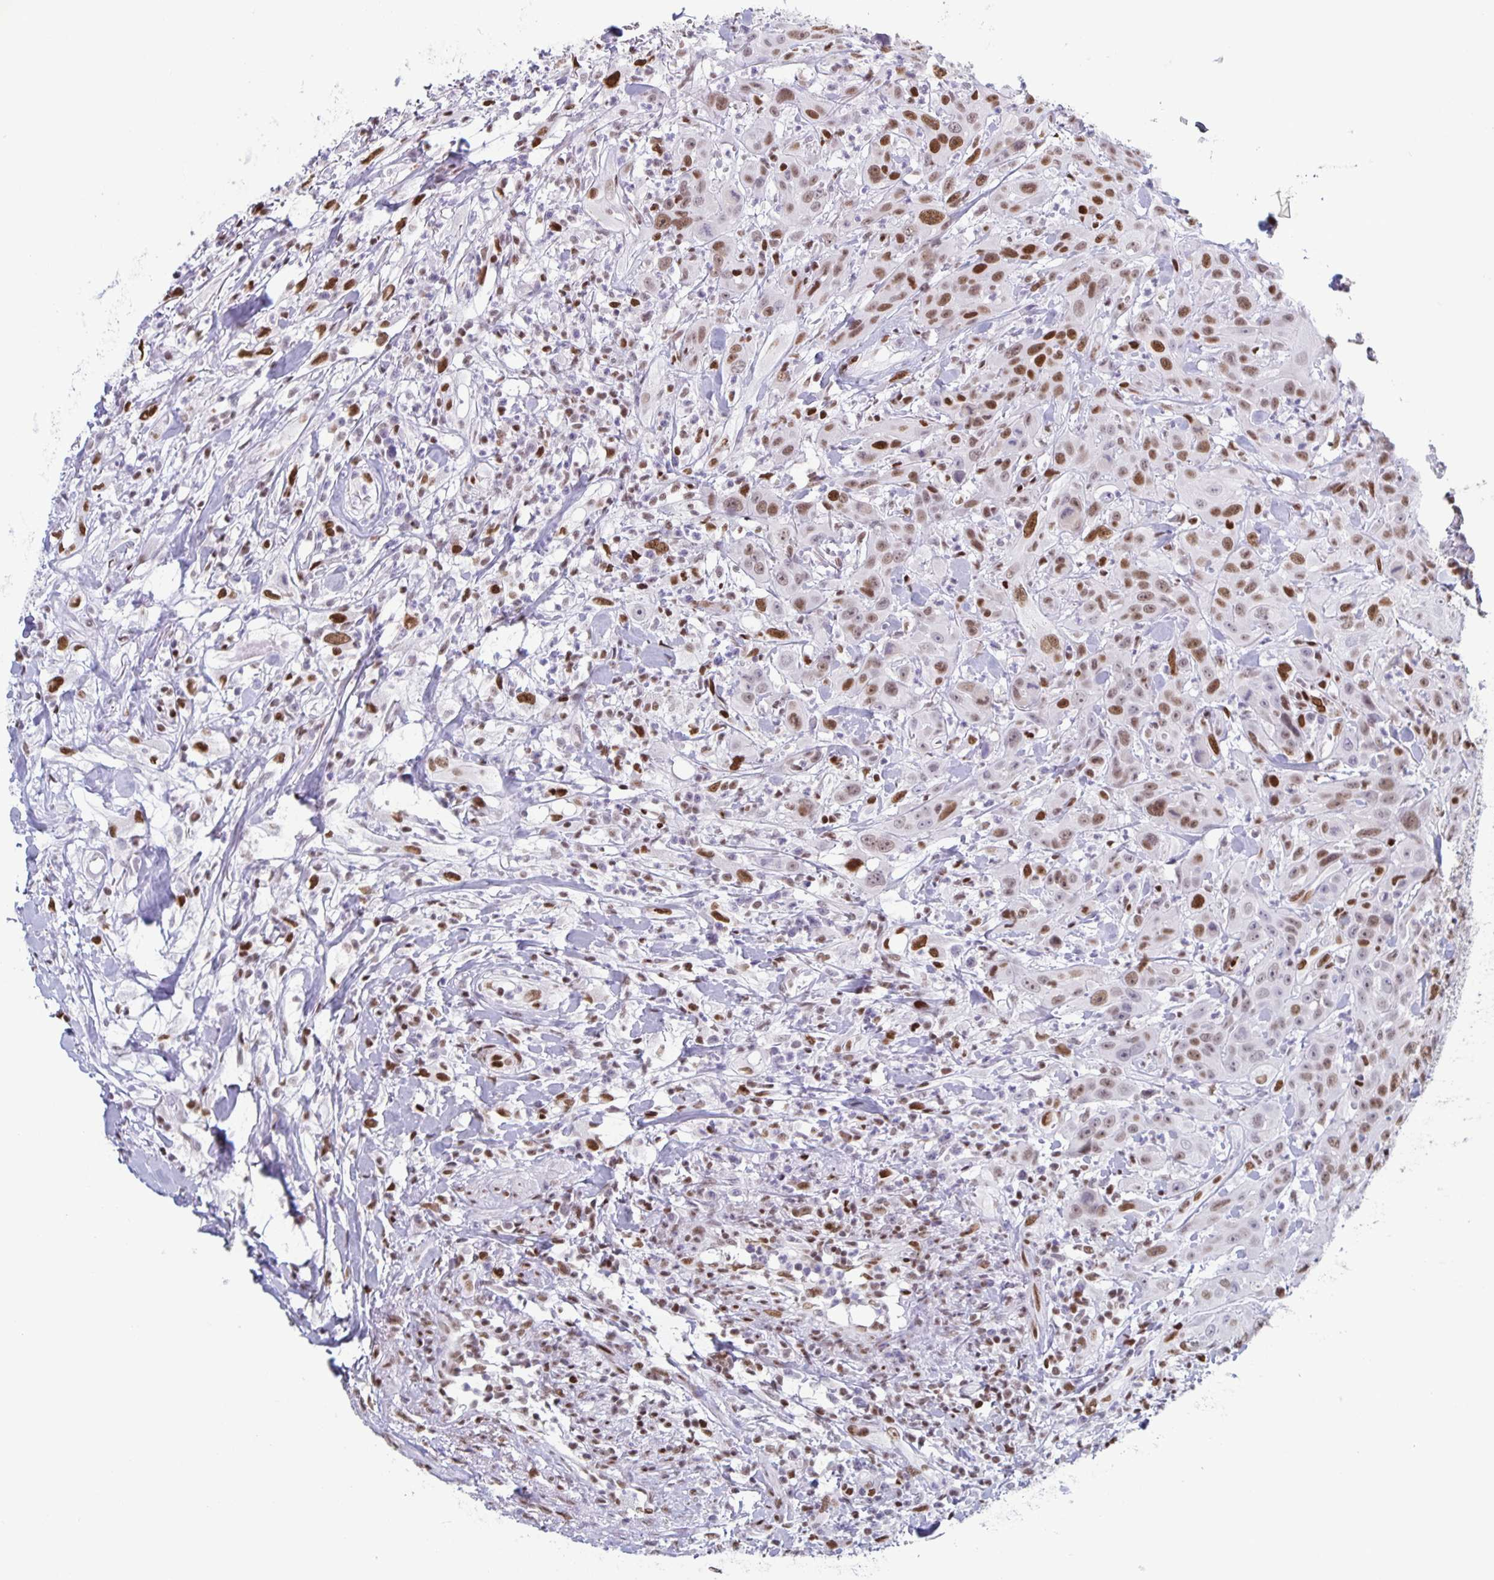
{"staining": {"intensity": "moderate", "quantity": ">75%", "location": "nuclear"}, "tissue": "head and neck cancer", "cell_type": "Tumor cells", "image_type": "cancer", "snomed": [{"axis": "morphology", "description": "Squamous cell carcinoma, NOS"}, {"axis": "topography", "description": "Skin"}, {"axis": "topography", "description": "Head-Neck"}], "caption": "Protein analysis of head and neck cancer (squamous cell carcinoma) tissue demonstrates moderate nuclear positivity in approximately >75% of tumor cells.", "gene": "JUND", "patient": {"sex": "male", "age": 80}}